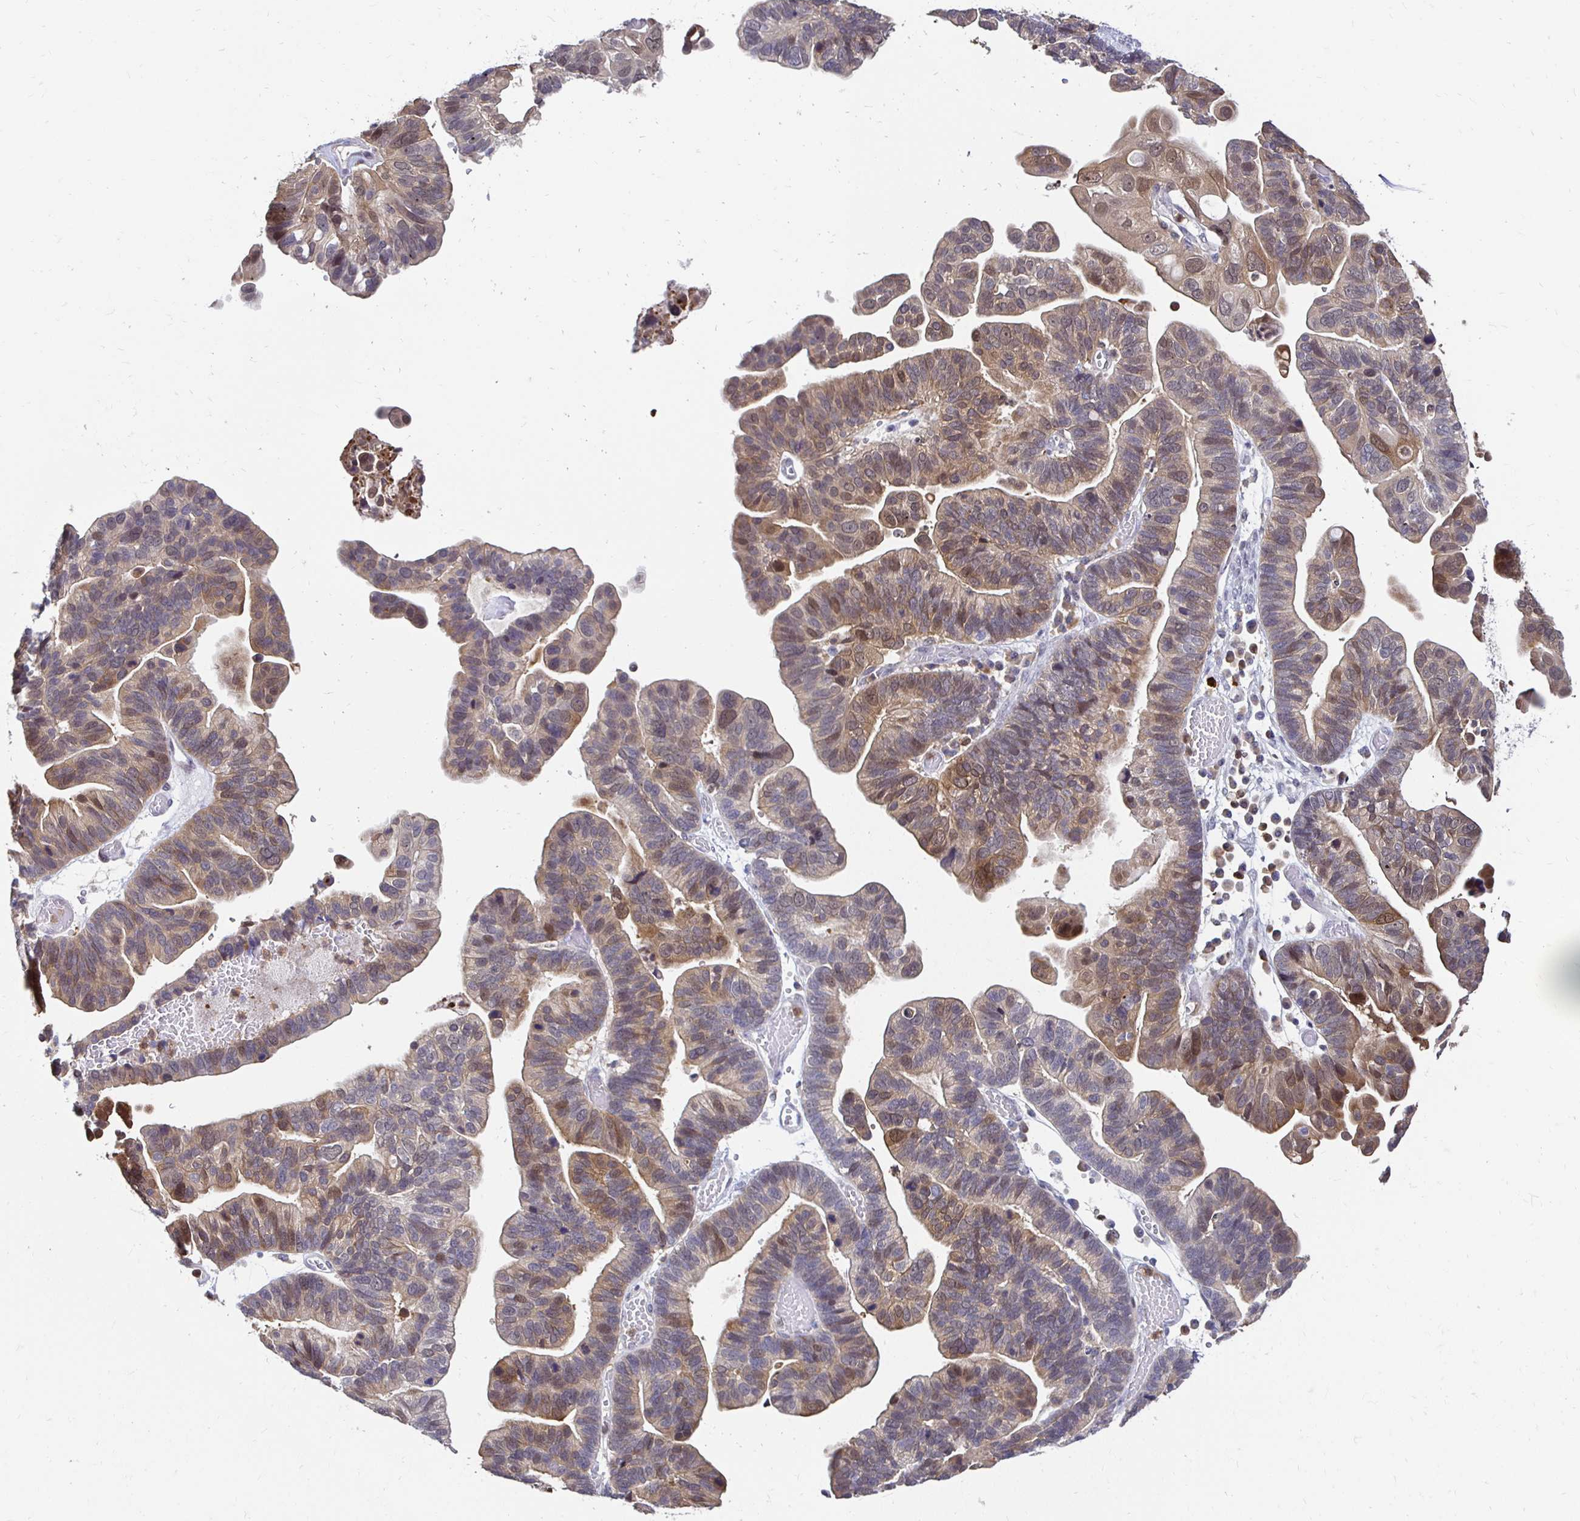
{"staining": {"intensity": "moderate", "quantity": "25%-75%", "location": "cytoplasmic/membranous,nuclear"}, "tissue": "ovarian cancer", "cell_type": "Tumor cells", "image_type": "cancer", "snomed": [{"axis": "morphology", "description": "Cystadenocarcinoma, serous, NOS"}, {"axis": "topography", "description": "Ovary"}], "caption": "IHC histopathology image of neoplastic tissue: ovarian cancer (serous cystadenocarcinoma) stained using immunohistochemistry reveals medium levels of moderate protein expression localized specifically in the cytoplasmic/membranous and nuclear of tumor cells, appearing as a cytoplasmic/membranous and nuclear brown color.", "gene": "PADI2", "patient": {"sex": "female", "age": 56}}